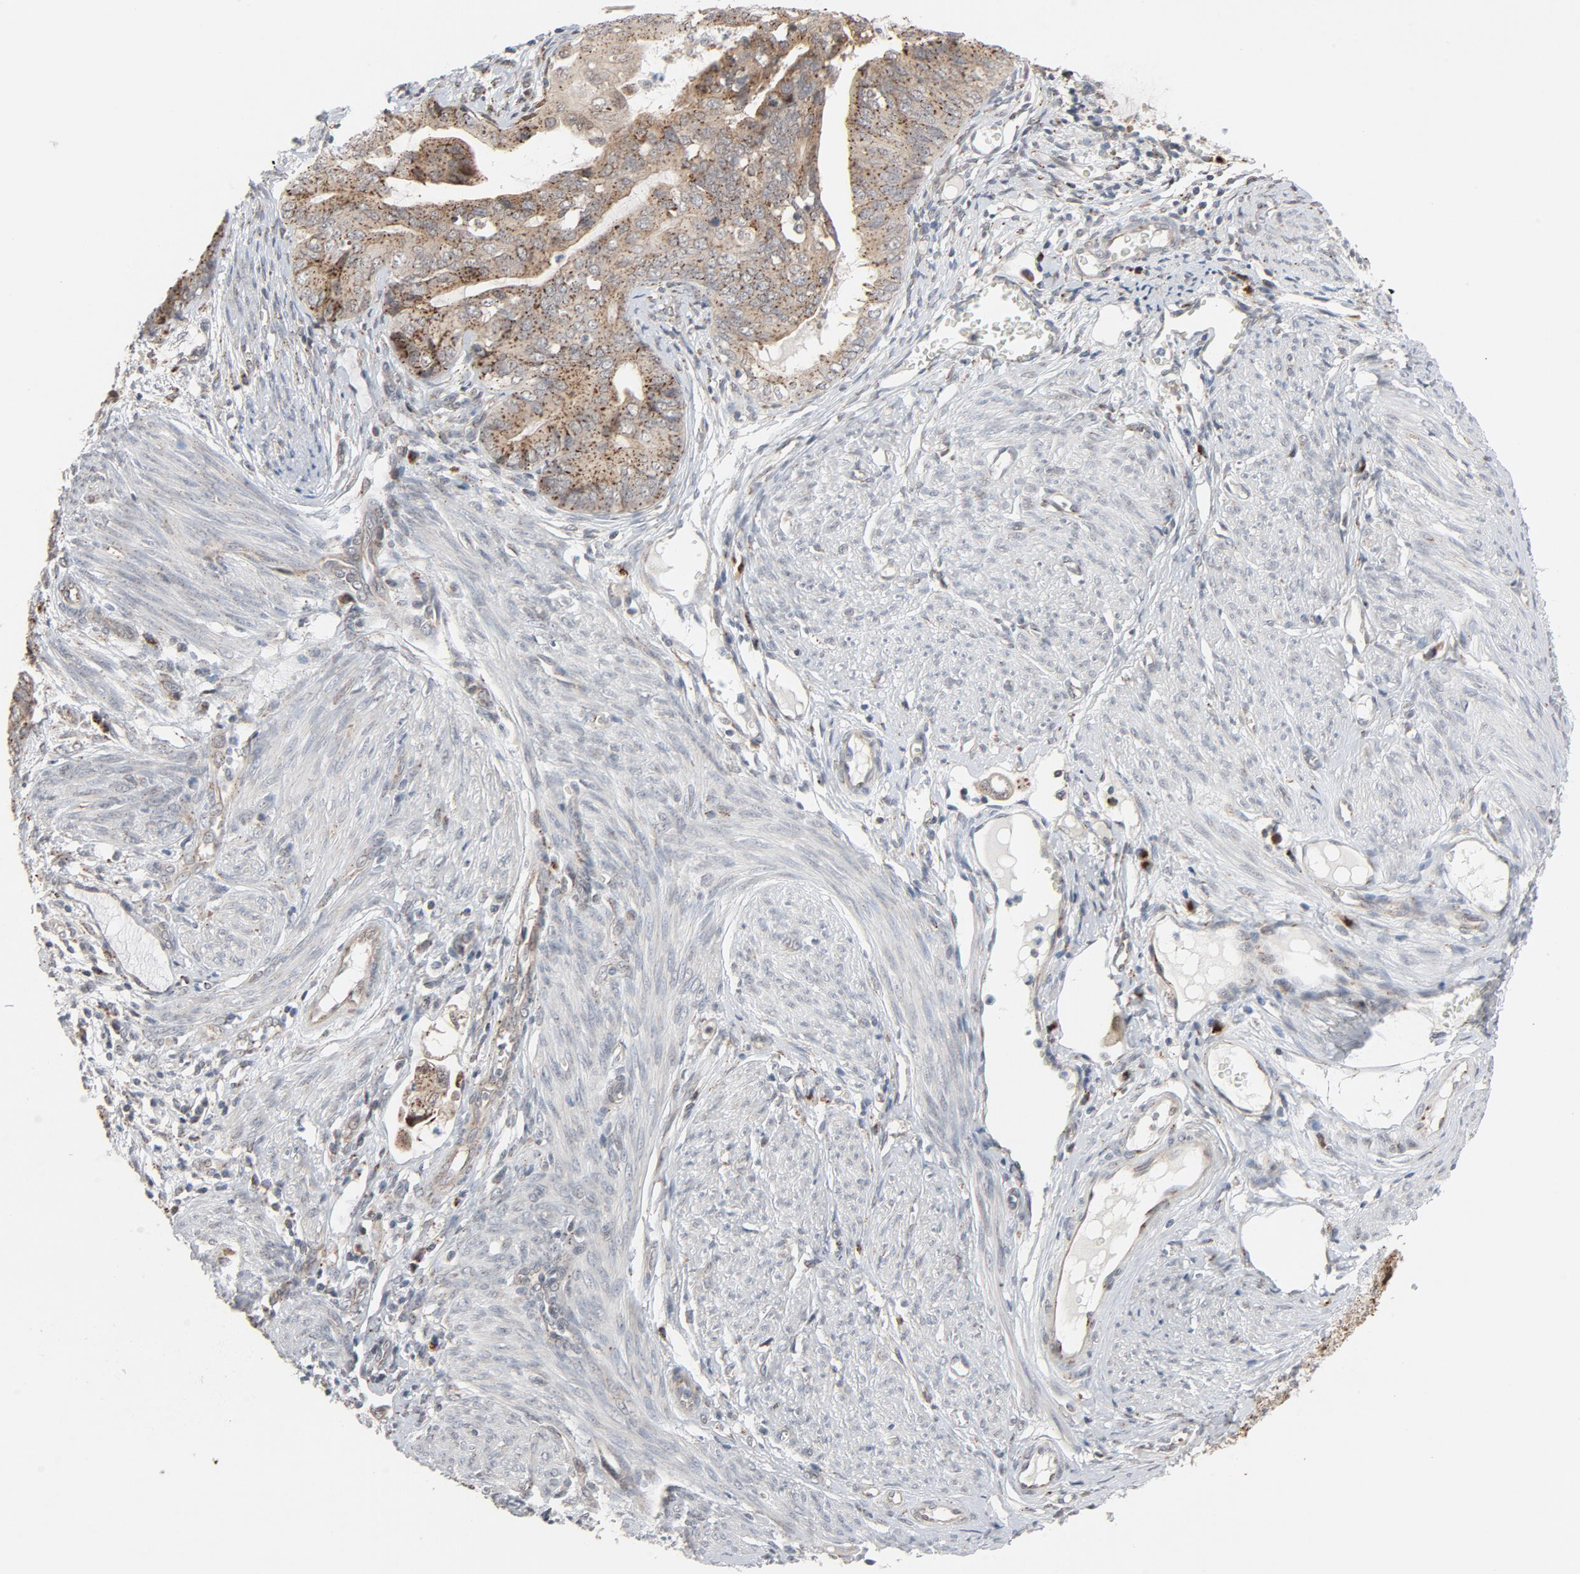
{"staining": {"intensity": "weak", "quantity": ">75%", "location": "cytoplasmic/membranous"}, "tissue": "endometrial cancer", "cell_type": "Tumor cells", "image_type": "cancer", "snomed": [{"axis": "morphology", "description": "Adenocarcinoma, NOS"}, {"axis": "topography", "description": "Endometrium"}], "caption": "IHC histopathology image of neoplastic tissue: adenocarcinoma (endometrial) stained using IHC shows low levels of weak protein expression localized specifically in the cytoplasmic/membranous of tumor cells, appearing as a cytoplasmic/membranous brown color.", "gene": "RPL12", "patient": {"sex": "female", "age": 75}}